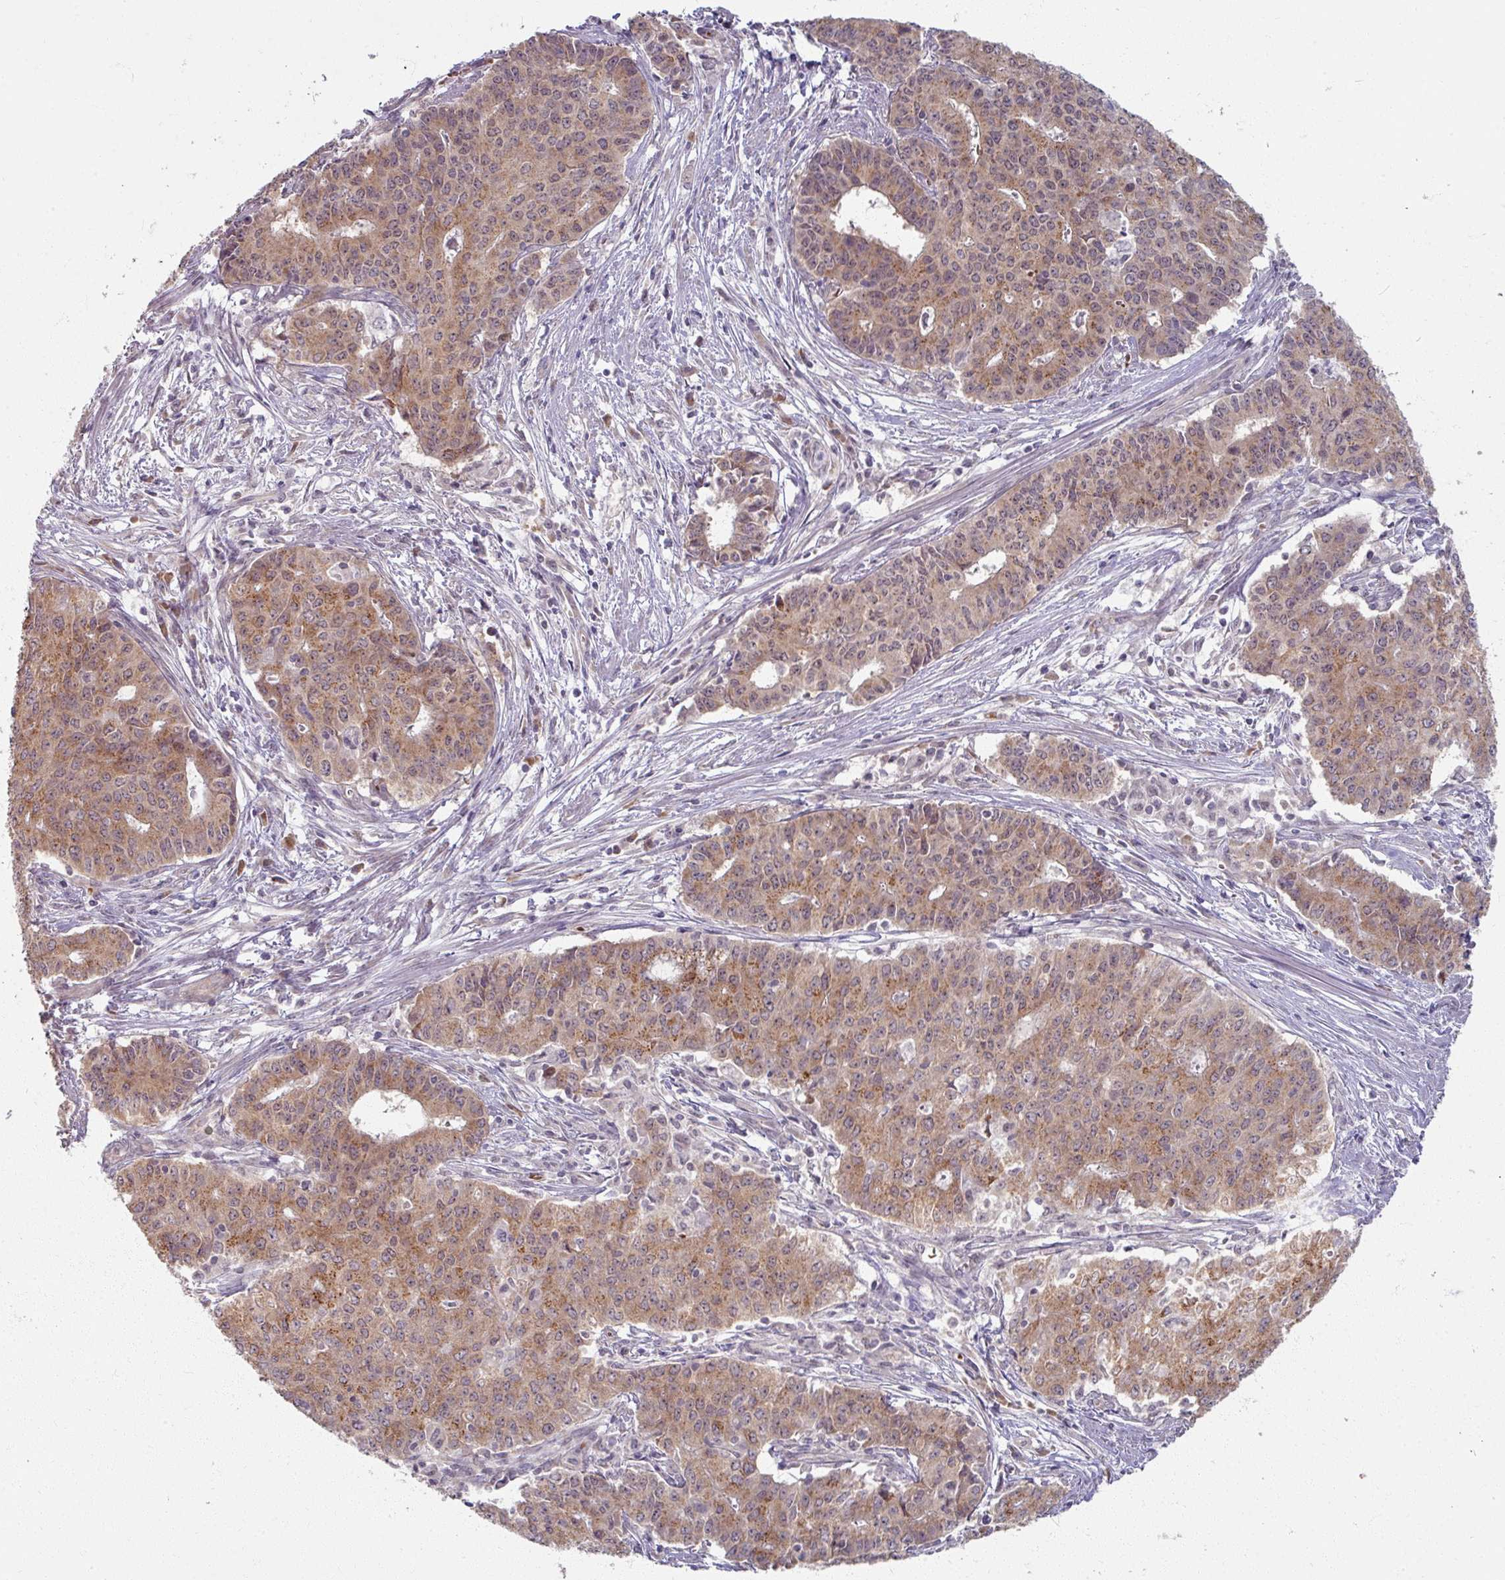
{"staining": {"intensity": "moderate", "quantity": ">75%", "location": "cytoplasmic/membranous"}, "tissue": "endometrial cancer", "cell_type": "Tumor cells", "image_type": "cancer", "snomed": [{"axis": "morphology", "description": "Adenocarcinoma, NOS"}, {"axis": "topography", "description": "Endometrium"}], "caption": "Immunohistochemistry of endometrial cancer (adenocarcinoma) displays medium levels of moderate cytoplasmic/membranous expression in approximately >75% of tumor cells.", "gene": "KMT5C", "patient": {"sex": "female", "age": 59}}